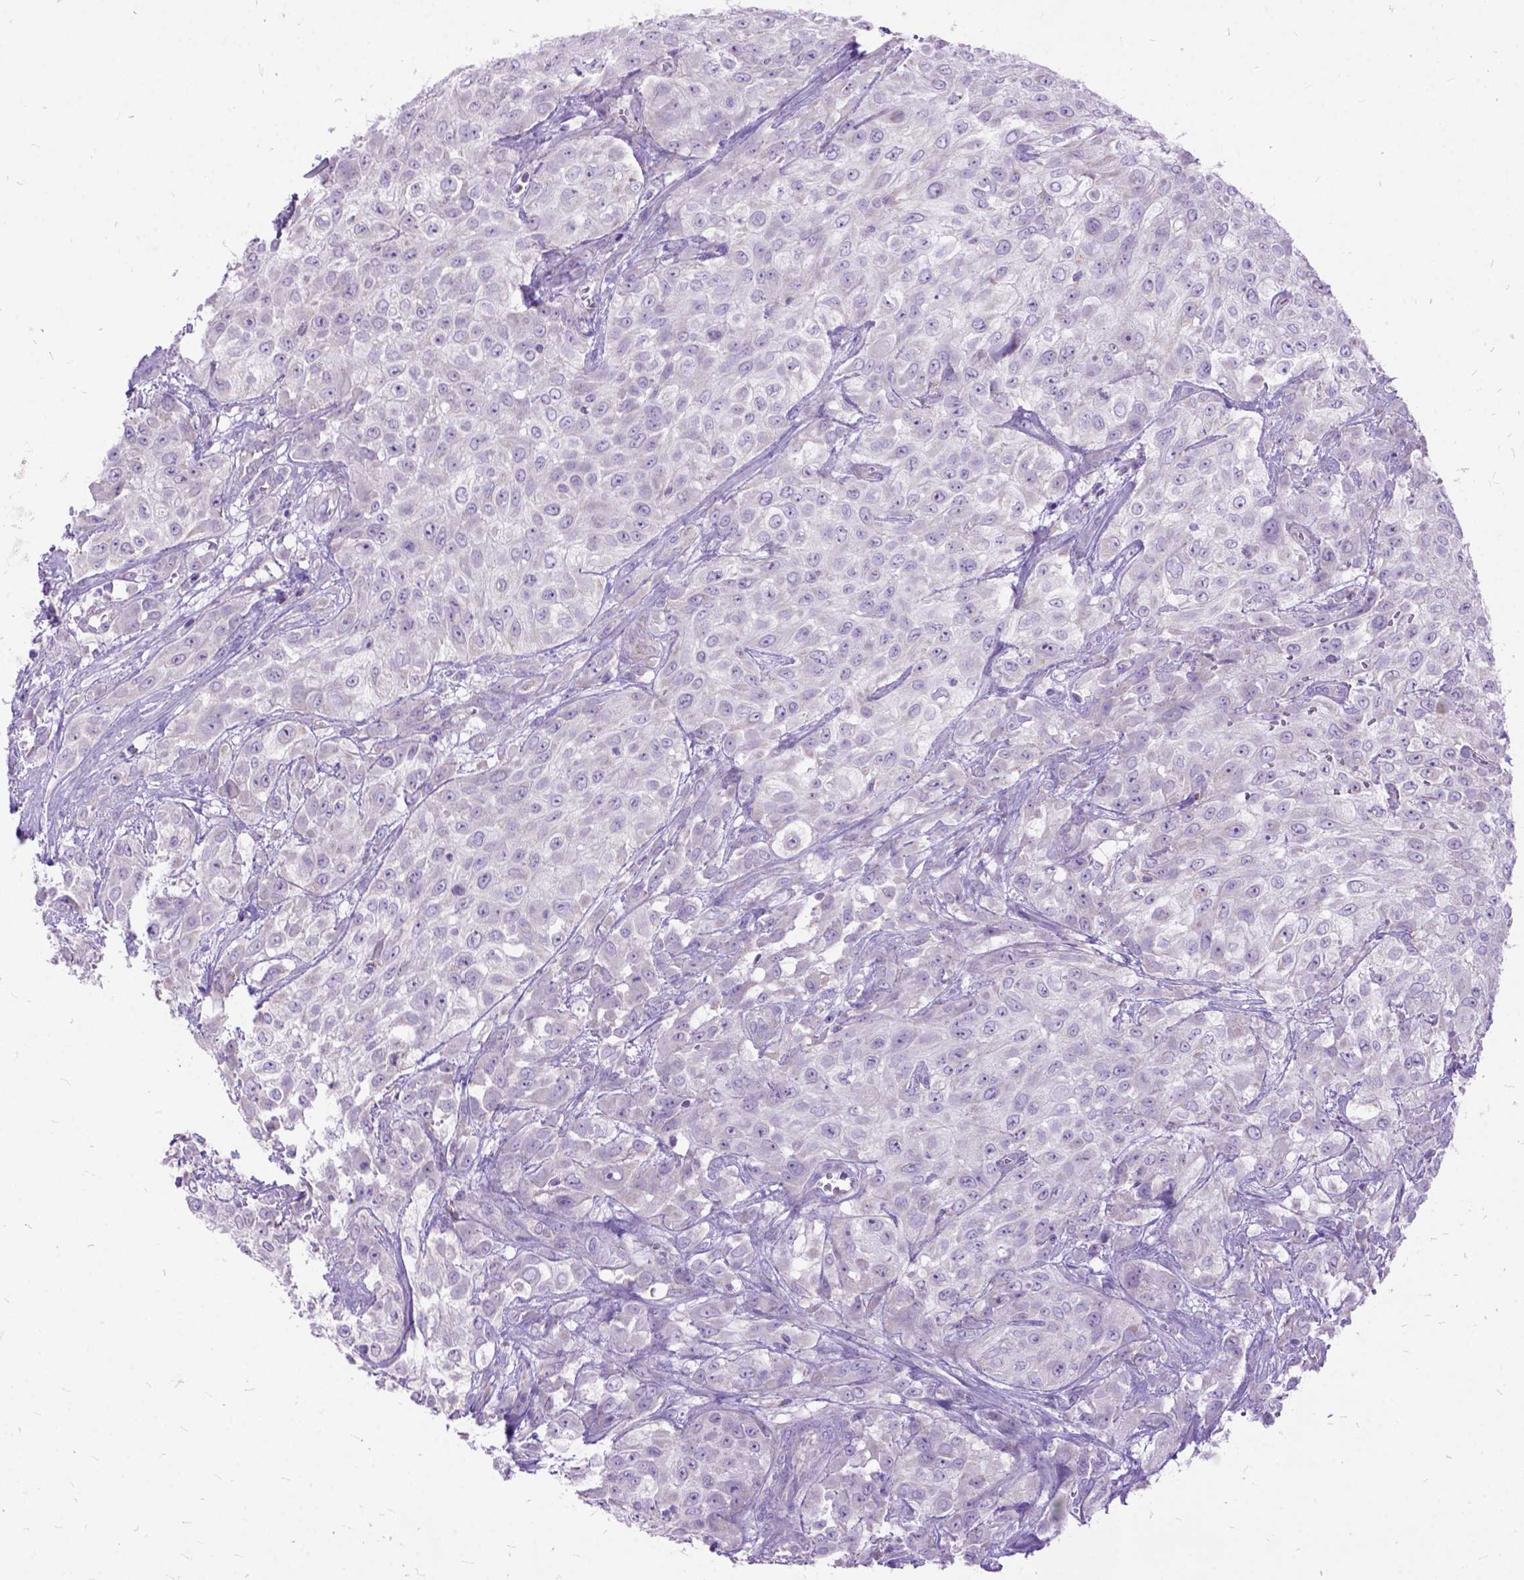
{"staining": {"intensity": "negative", "quantity": "none", "location": "none"}, "tissue": "urothelial cancer", "cell_type": "Tumor cells", "image_type": "cancer", "snomed": [{"axis": "morphology", "description": "Urothelial carcinoma, High grade"}, {"axis": "topography", "description": "Urinary bladder"}], "caption": "An image of urothelial cancer stained for a protein shows no brown staining in tumor cells.", "gene": "CTAG2", "patient": {"sex": "male", "age": 57}}